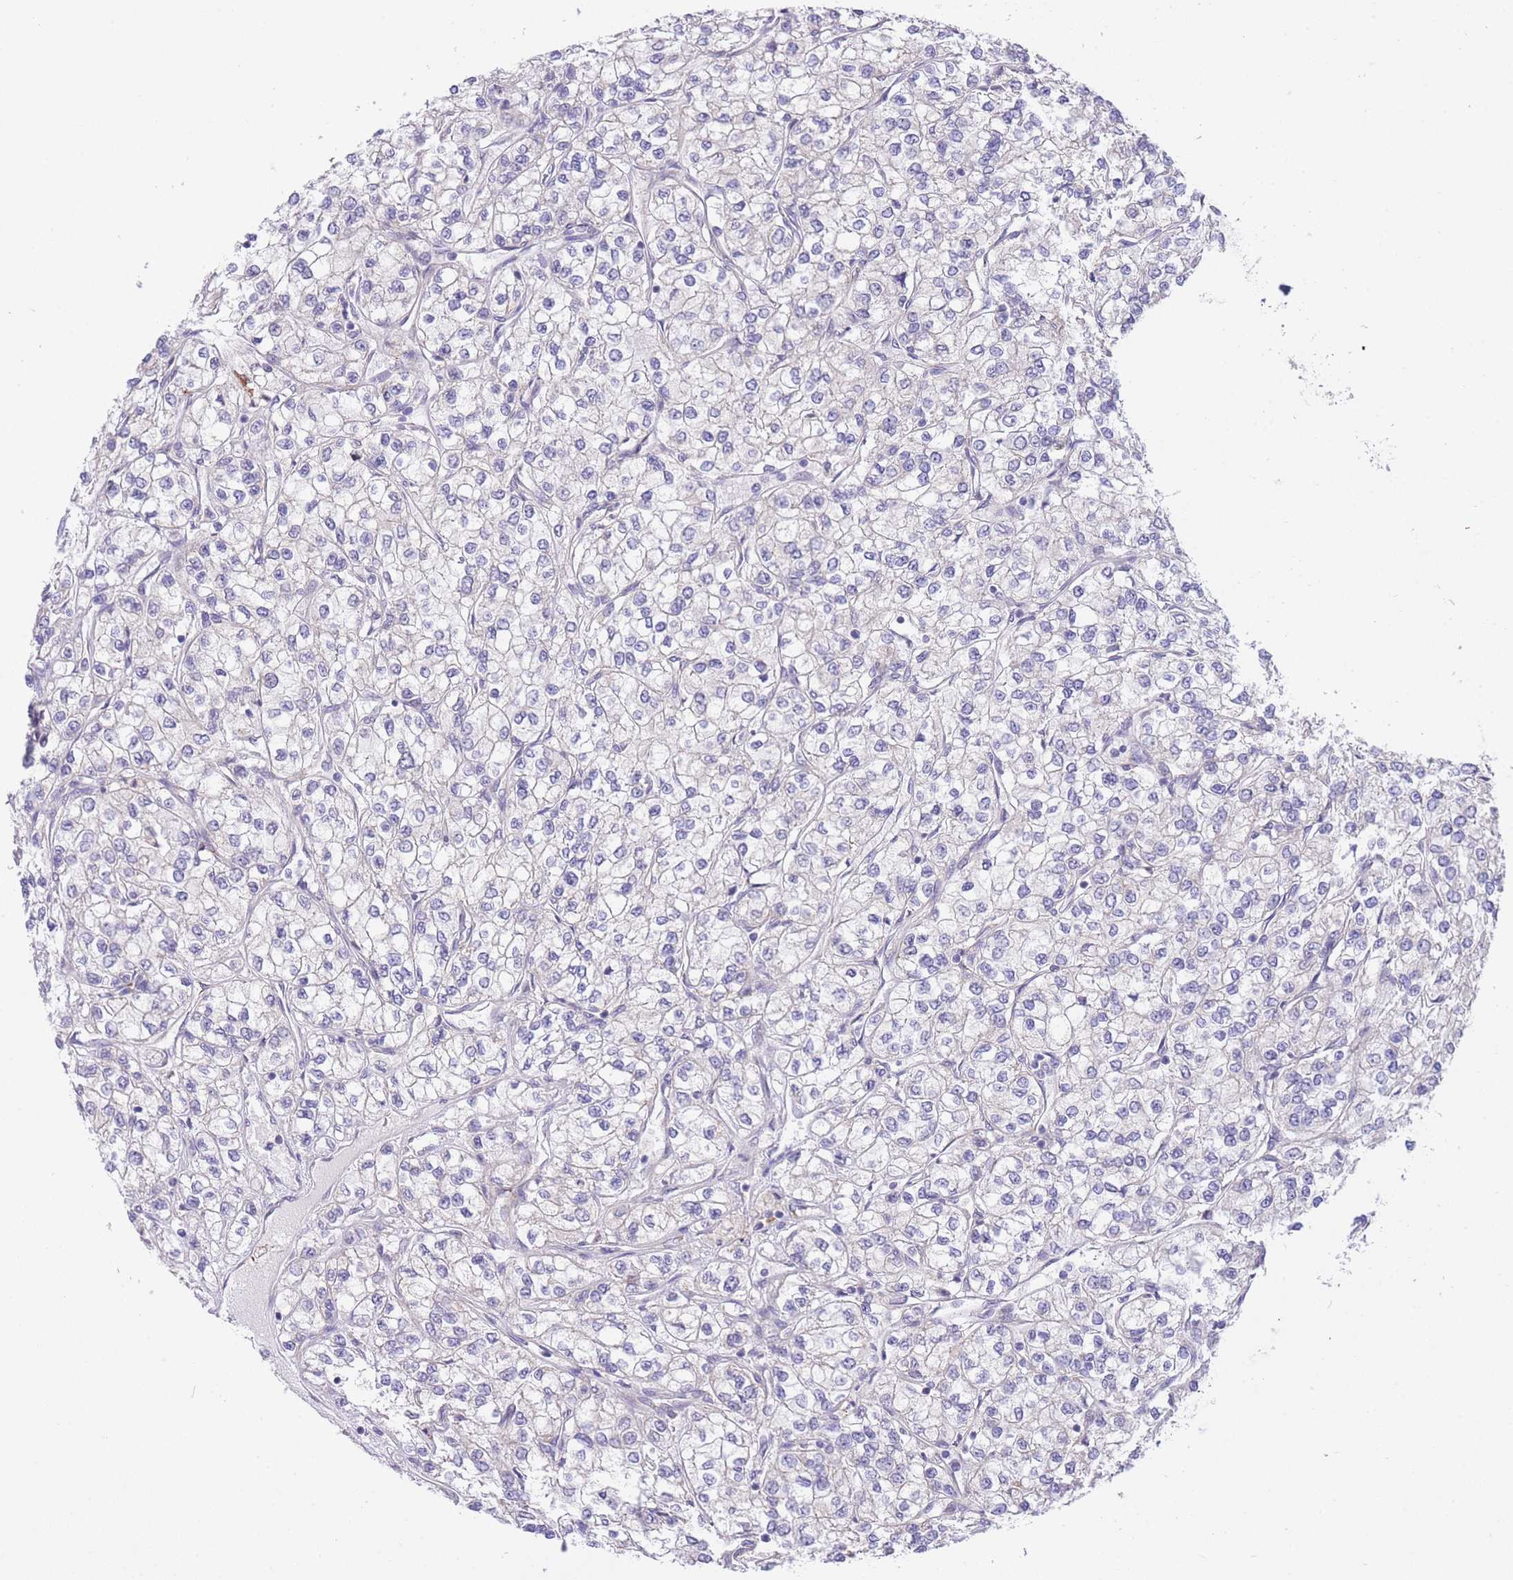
{"staining": {"intensity": "negative", "quantity": "none", "location": "none"}, "tissue": "renal cancer", "cell_type": "Tumor cells", "image_type": "cancer", "snomed": [{"axis": "morphology", "description": "Adenocarcinoma, NOS"}, {"axis": "topography", "description": "Kidney"}], "caption": "The histopathology image reveals no staining of tumor cells in renal adenocarcinoma.", "gene": "EXOSC8", "patient": {"sex": "male", "age": 80}}